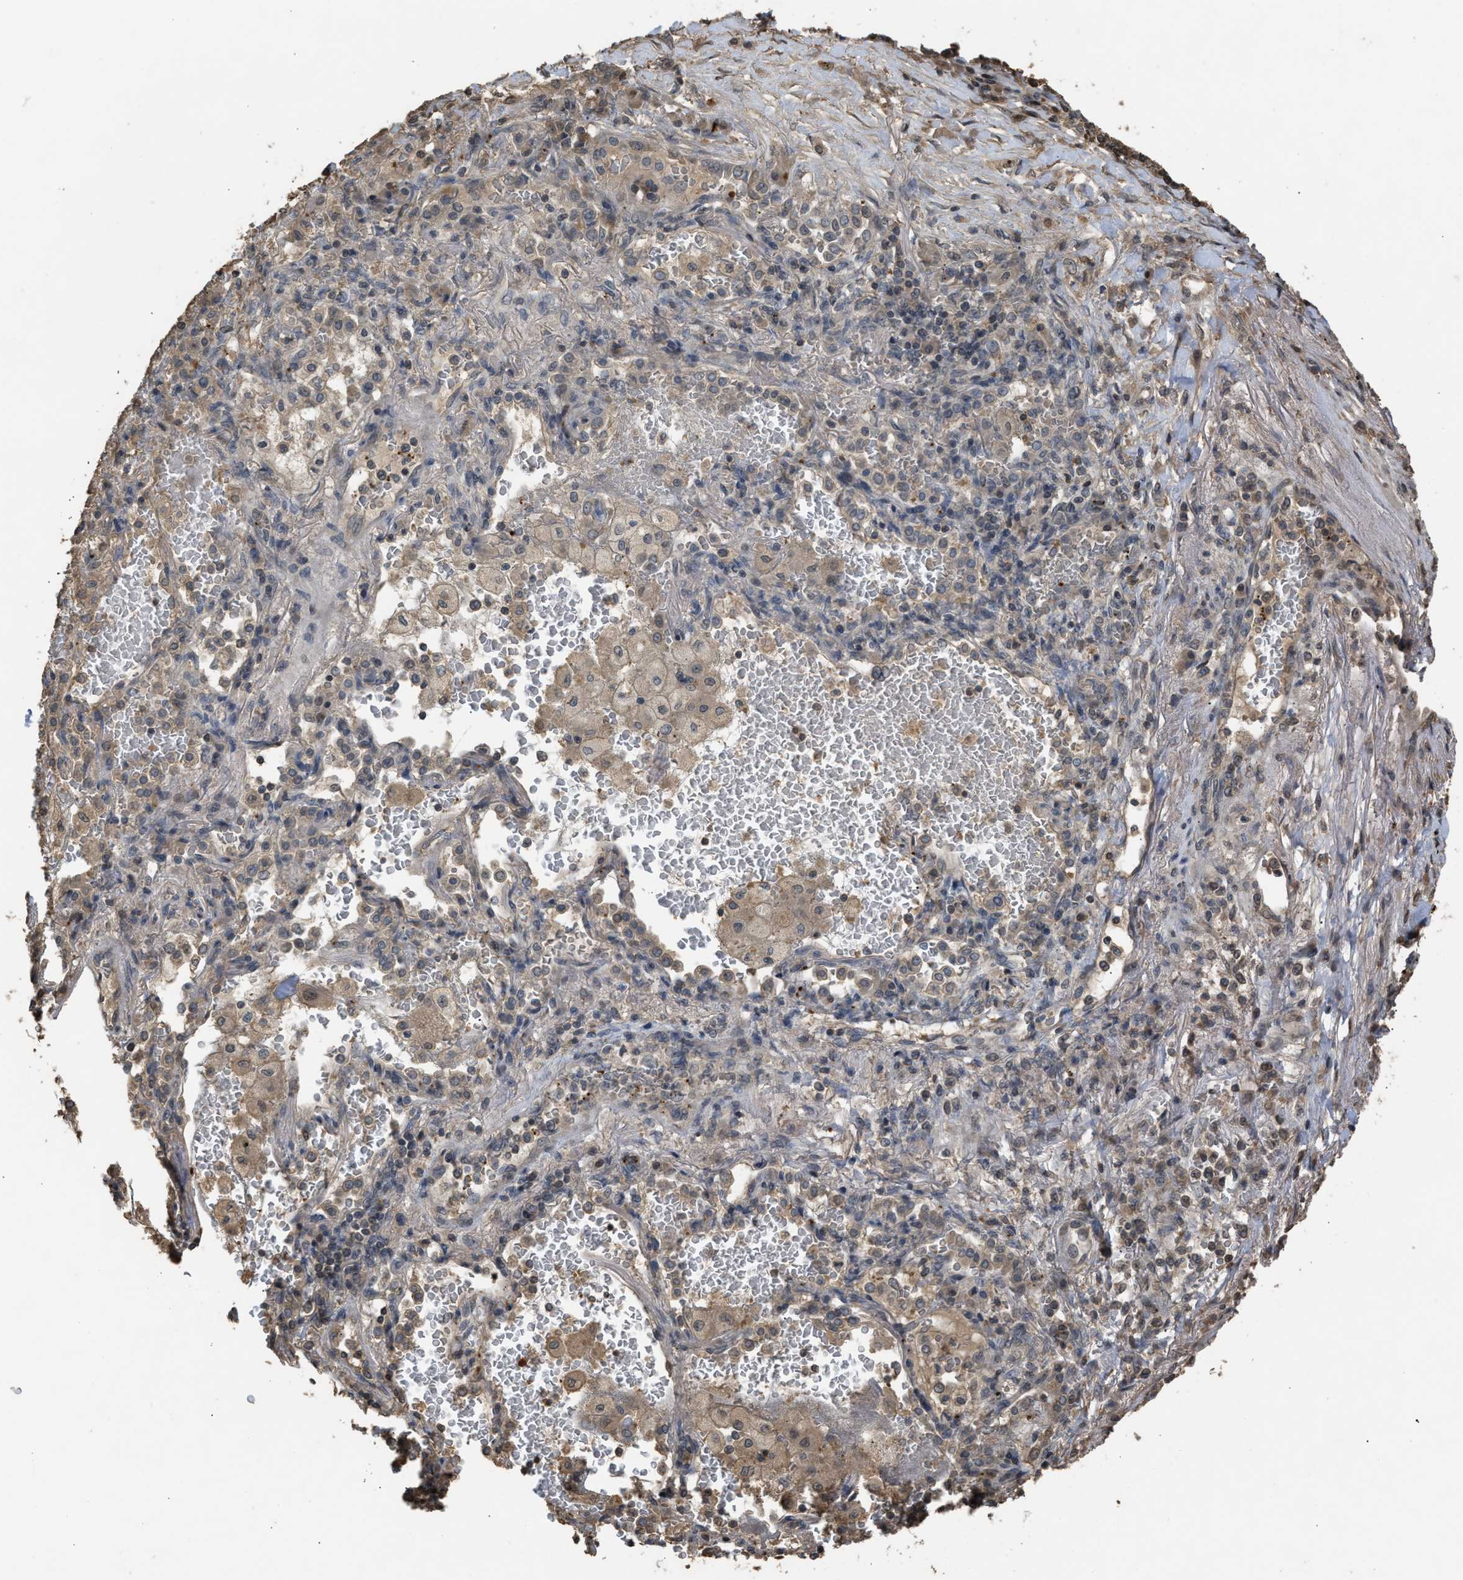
{"staining": {"intensity": "moderate", "quantity": "<25%", "location": "cytoplasmic/membranous"}, "tissue": "lung cancer", "cell_type": "Tumor cells", "image_type": "cancer", "snomed": [{"axis": "morphology", "description": "Squamous cell carcinoma, NOS"}, {"axis": "topography", "description": "Lung"}], "caption": "Lung squamous cell carcinoma stained with DAB (3,3'-diaminobenzidine) immunohistochemistry exhibits low levels of moderate cytoplasmic/membranous staining in approximately <25% of tumor cells.", "gene": "ARHGDIA", "patient": {"sex": "male", "age": 61}}